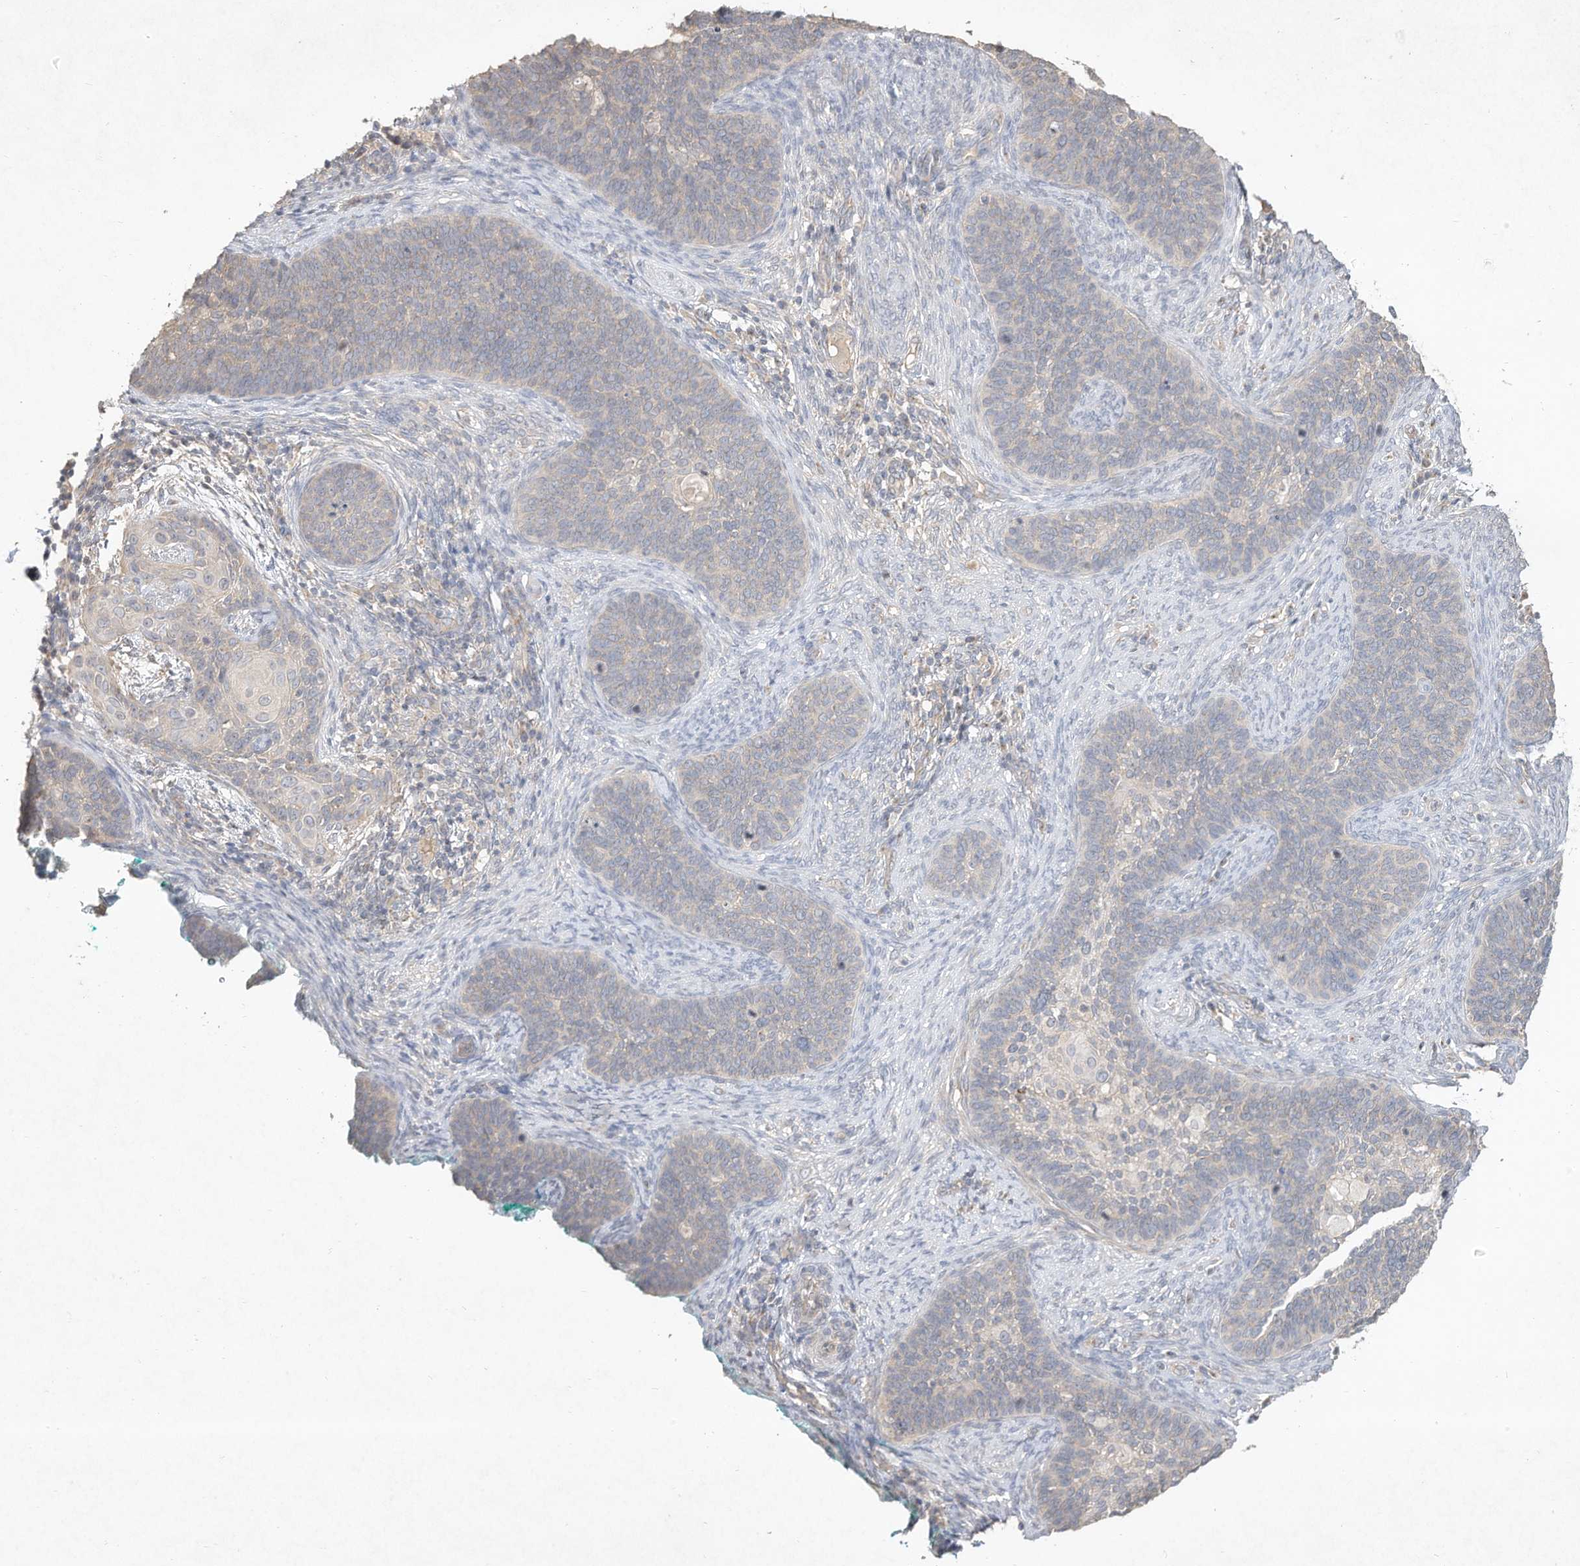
{"staining": {"intensity": "negative", "quantity": "none", "location": "none"}, "tissue": "cervical cancer", "cell_type": "Tumor cells", "image_type": "cancer", "snomed": [{"axis": "morphology", "description": "Squamous cell carcinoma, NOS"}, {"axis": "topography", "description": "Cervix"}], "caption": "Tumor cells show no significant protein staining in cervical cancer (squamous cell carcinoma). (Stains: DAB (3,3'-diaminobenzidine) immunohistochemistry with hematoxylin counter stain, Microscopy: brightfield microscopy at high magnification).", "gene": "DYNC1I2", "patient": {"sex": "female", "age": 33}}